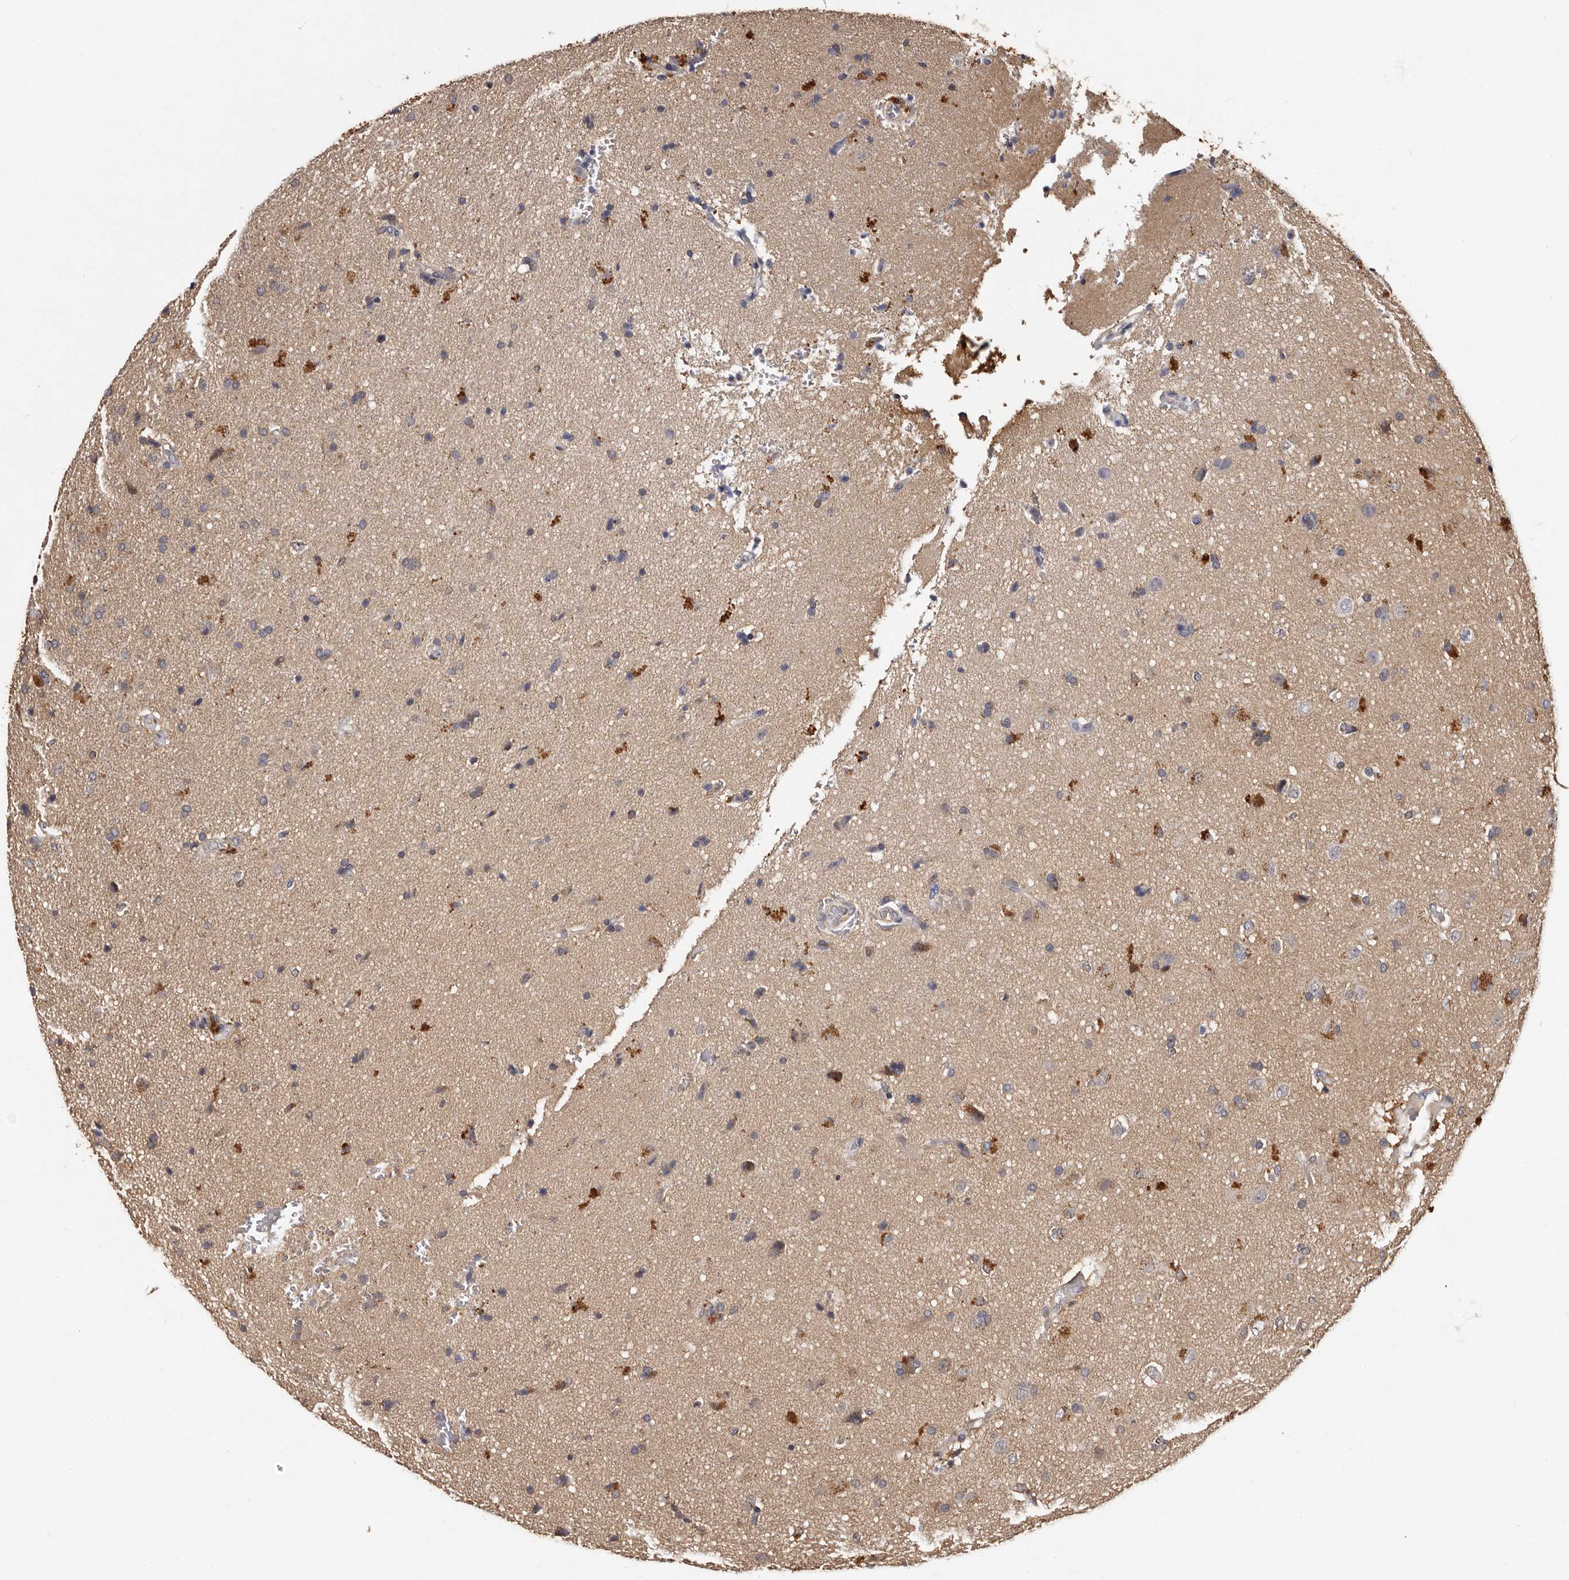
{"staining": {"intensity": "moderate", "quantity": "<25%", "location": "cytoplasmic/membranous"}, "tissue": "glioma", "cell_type": "Tumor cells", "image_type": "cancer", "snomed": [{"axis": "morphology", "description": "Glioma, malignant, High grade"}, {"axis": "topography", "description": "Brain"}], "caption": "Moderate cytoplasmic/membranous protein expression is seen in about <25% of tumor cells in malignant glioma (high-grade).", "gene": "DNPH1", "patient": {"sex": "male", "age": 72}}